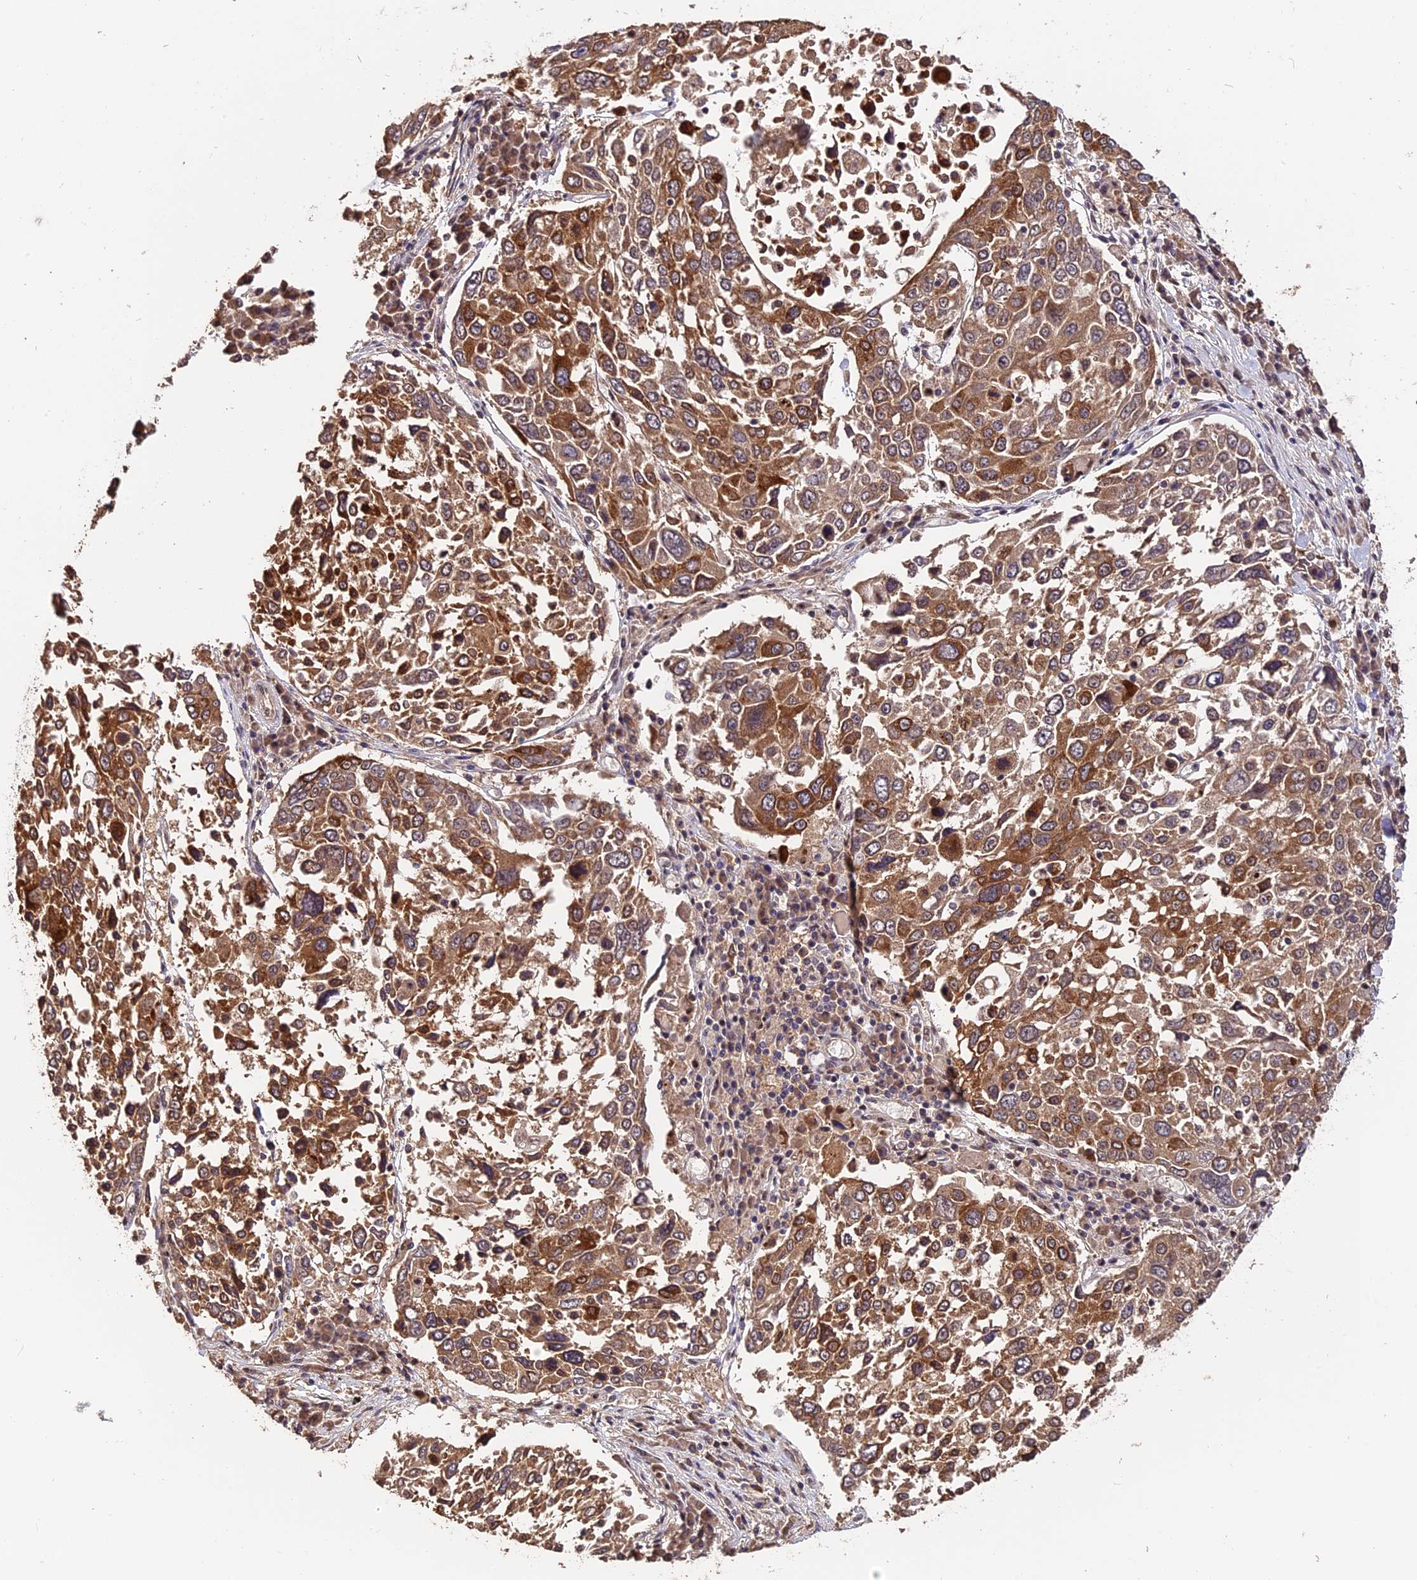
{"staining": {"intensity": "moderate", "quantity": ">75%", "location": "cytoplasmic/membranous"}, "tissue": "lung cancer", "cell_type": "Tumor cells", "image_type": "cancer", "snomed": [{"axis": "morphology", "description": "Squamous cell carcinoma, NOS"}, {"axis": "topography", "description": "Lung"}], "caption": "Protein staining reveals moderate cytoplasmic/membranous positivity in approximately >75% of tumor cells in lung squamous cell carcinoma.", "gene": "TRMT1", "patient": {"sex": "male", "age": 65}}